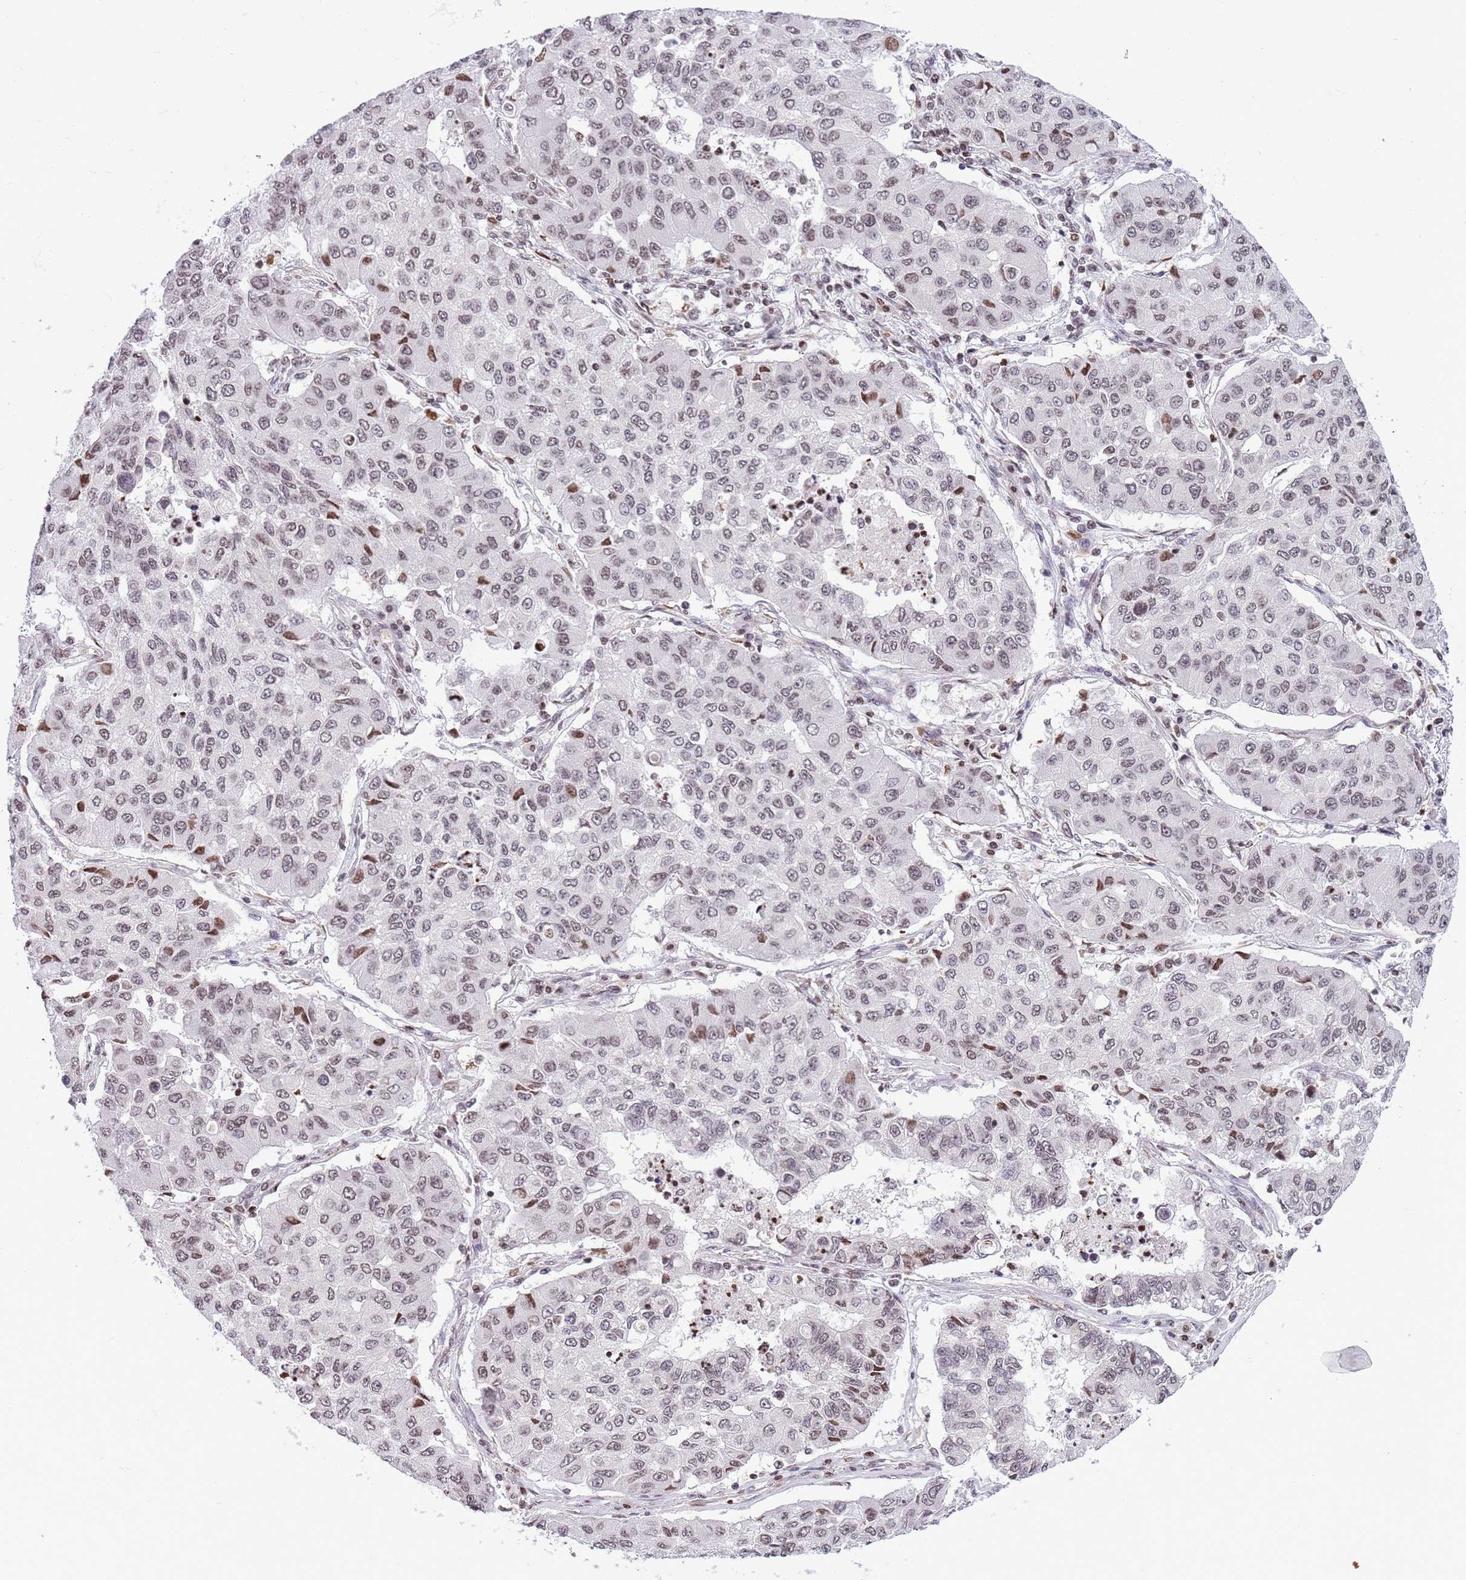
{"staining": {"intensity": "moderate", "quantity": ">75%", "location": "nuclear"}, "tissue": "lung cancer", "cell_type": "Tumor cells", "image_type": "cancer", "snomed": [{"axis": "morphology", "description": "Squamous cell carcinoma, NOS"}, {"axis": "topography", "description": "Lung"}], "caption": "Protein expression analysis of lung squamous cell carcinoma shows moderate nuclear staining in about >75% of tumor cells.", "gene": "NRIP1", "patient": {"sex": "male", "age": 74}}